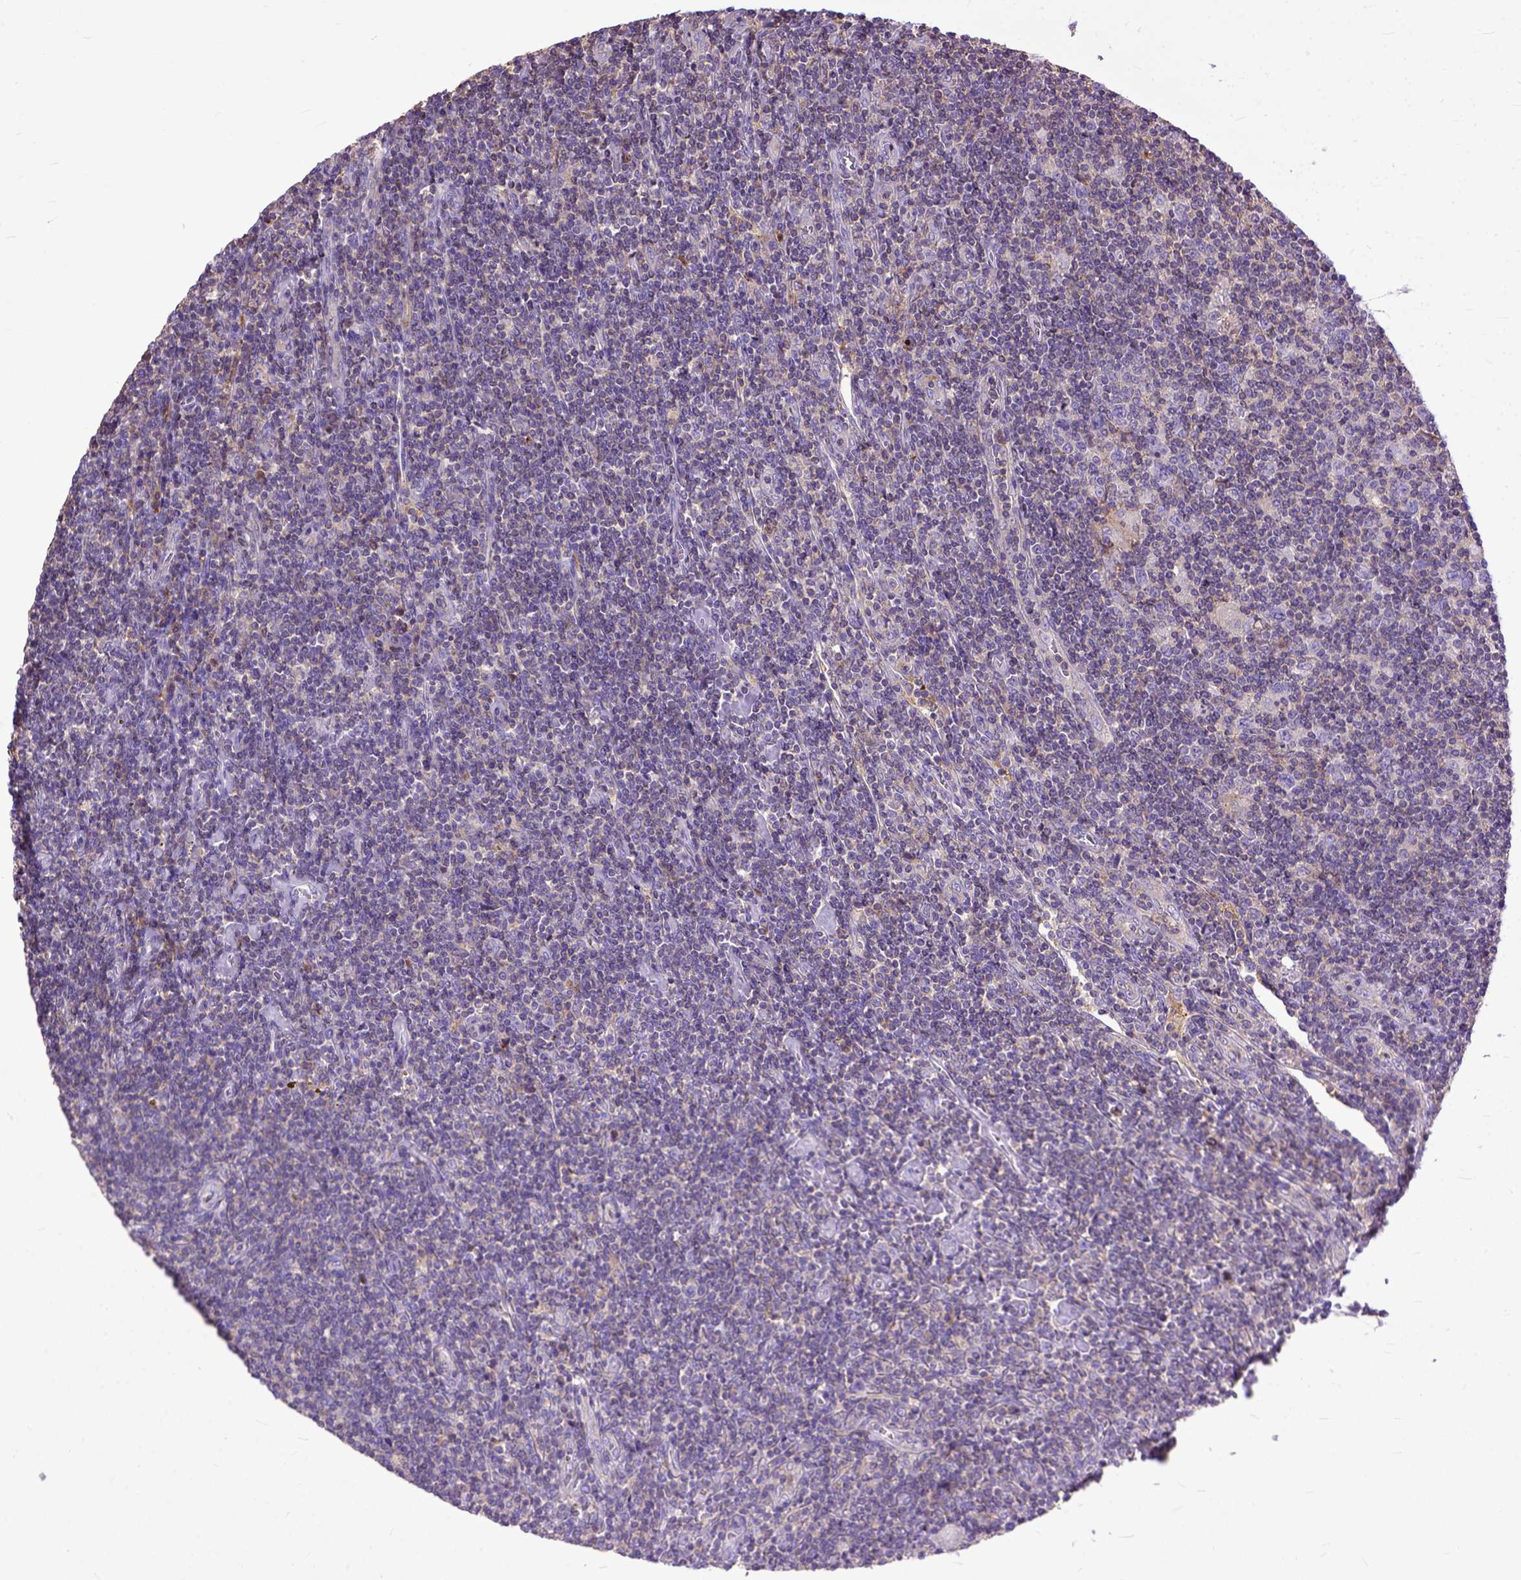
{"staining": {"intensity": "weak", "quantity": "<25%", "location": "cytoplasmic/membranous"}, "tissue": "lymphoma", "cell_type": "Tumor cells", "image_type": "cancer", "snomed": [{"axis": "morphology", "description": "Hodgkin's disease, NOS"}, {"axis": "topography", "description": "Lymph node"}], "caption": "High magnification brightfield microscopy of Hodgkin's disease stained with DAB (3,3'-diaminobenzidine) (brown) and counterstained with hematoxylin (blue): tumor cells show no significant expression. (DAB (3,3'-diaminobenzidine) immunohistochemistry (IHC) visualized using brightfield microscopy, high magnification).", "gene": "NAMPT", "patient": {"sex": "male", "age": 40}}